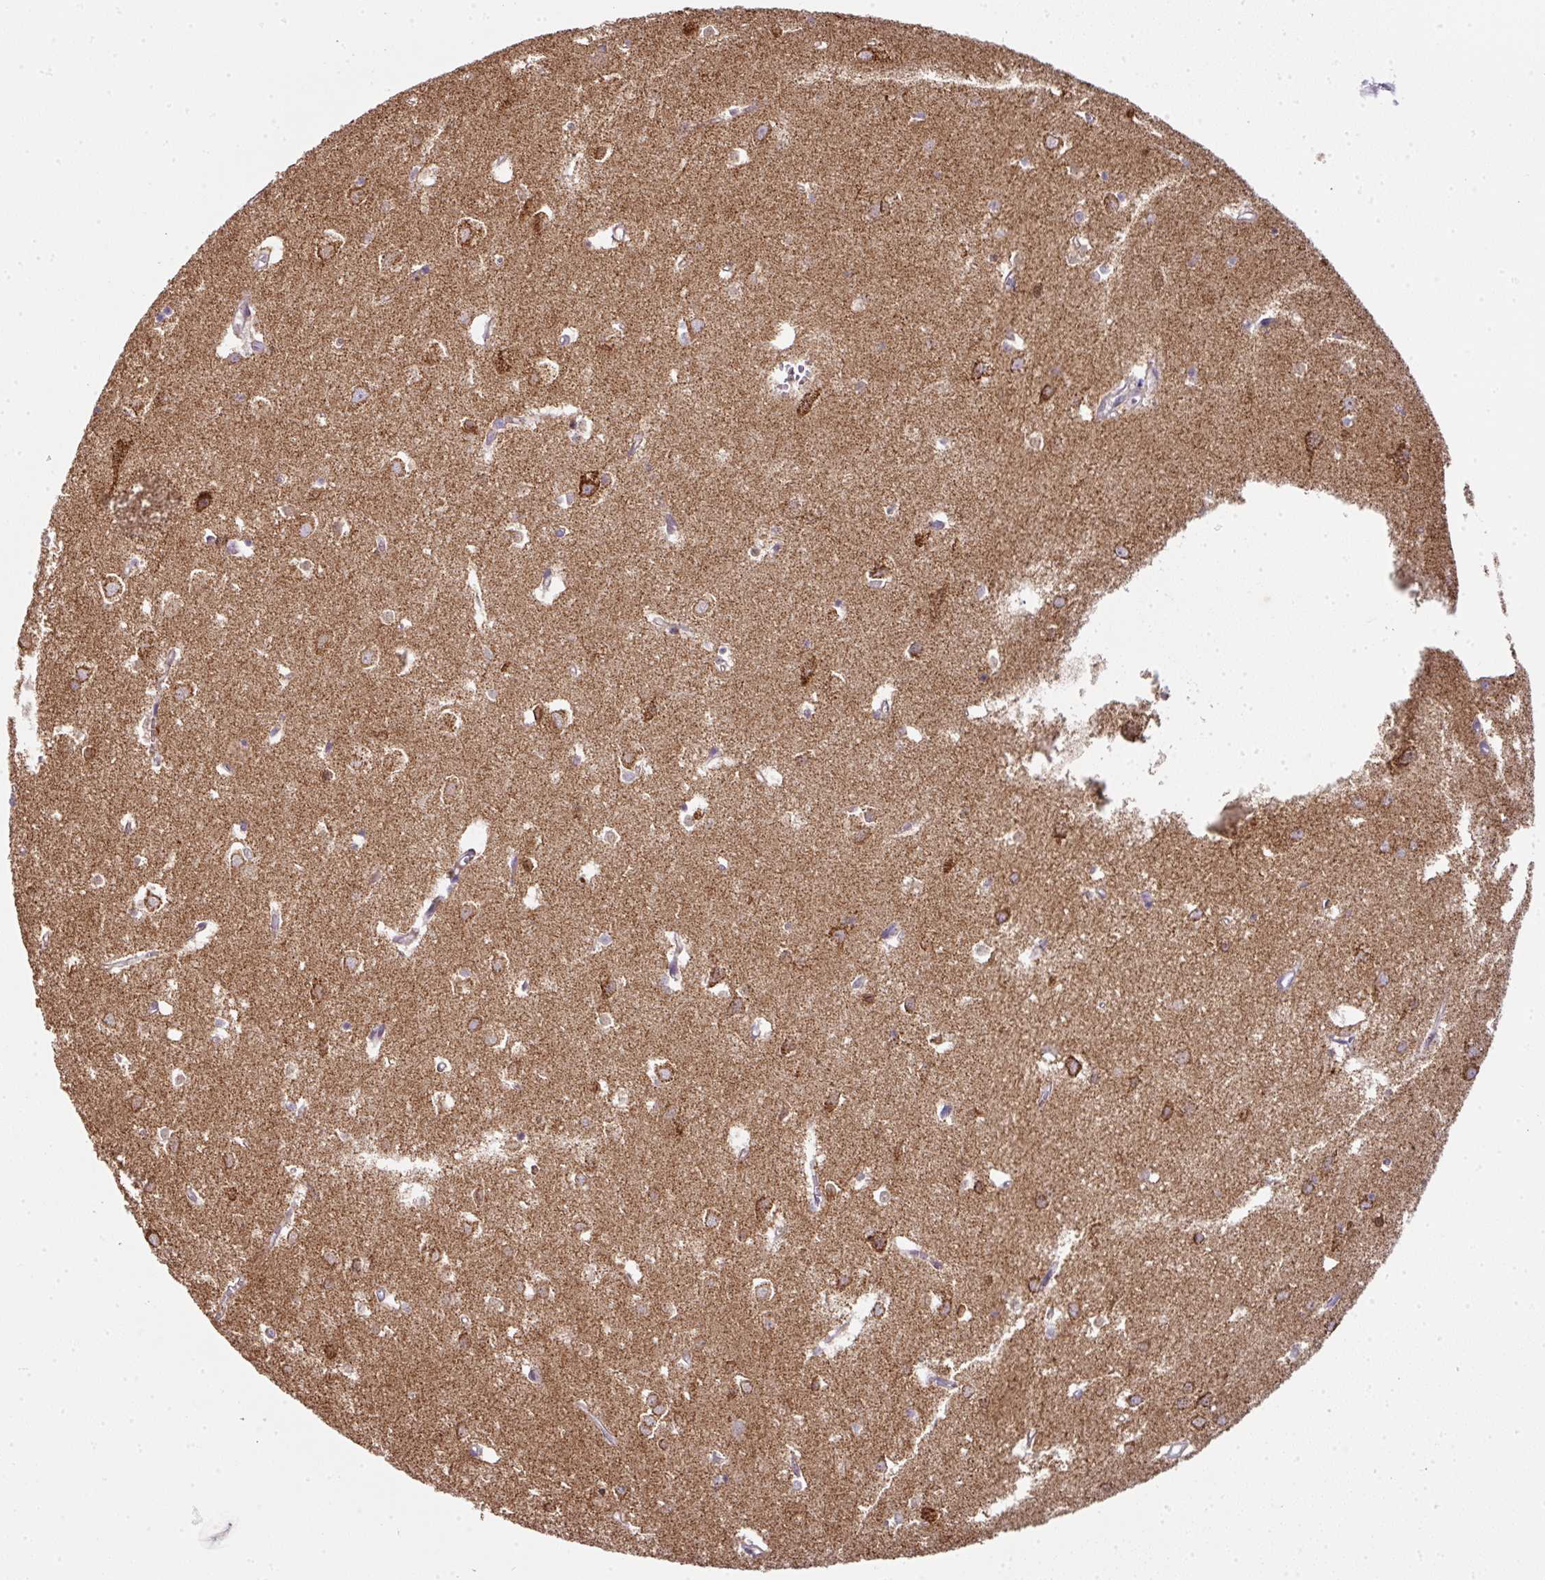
{"staining": {"intensity": "negative", "quantity": "none", "location": "none"}, "tissue": "cerebral cortex", "cell_type": "Endothelial cells", "image_type": "normal", "snomed": [{"axis": "morphology", "description": "Normal tissue, NOS"}, {"axis": "topography", "description": "Cerebral cortex"}], "caption": "Unremarkable cerebral cortex was stained to show a protein in brown. There is no significant staining in endothelial cells. (DAB immunohistochemistry with hematoxylin counter stain).", "gene": "ANKRD18A", "patient": {"sex": "male", "age": 70}}